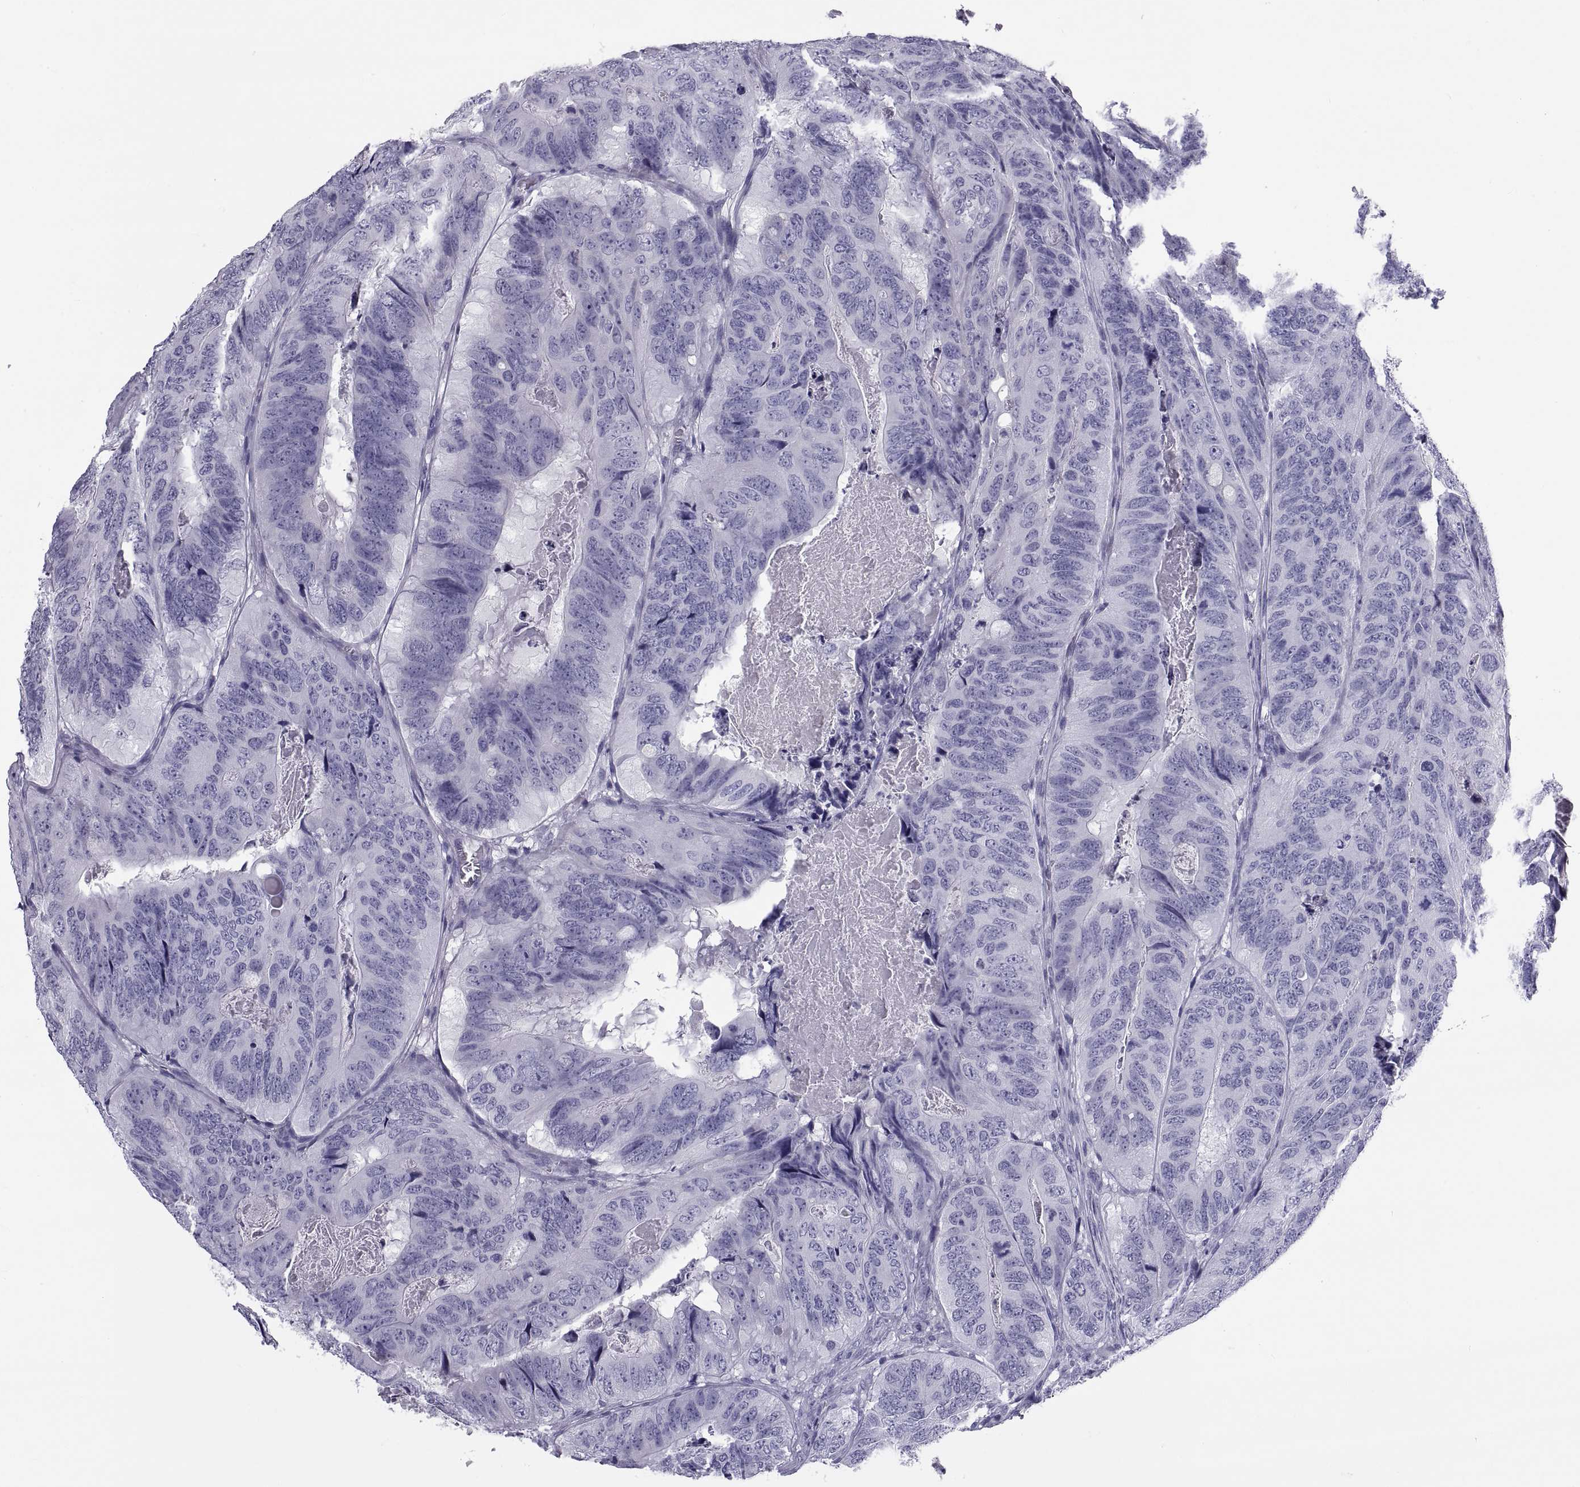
{"staining": {"intensity": "negative", "quantity": "none", "location": "none"}, "tissue": "colorectal cancer", "cell_type": "Tumor cells", "image_type": "cancer", "snomed": [{"axis": "morphology", "description": "Adenocarcinoma, NOS"}, {"axis": "topography", "description": "Colon"}], "caption": "A micrograph of human colorectal adenocarcinoma is negative for staining in tumor cells.", "gene": "NPTX2", "patient": {"sex": "male", "age": 79}}